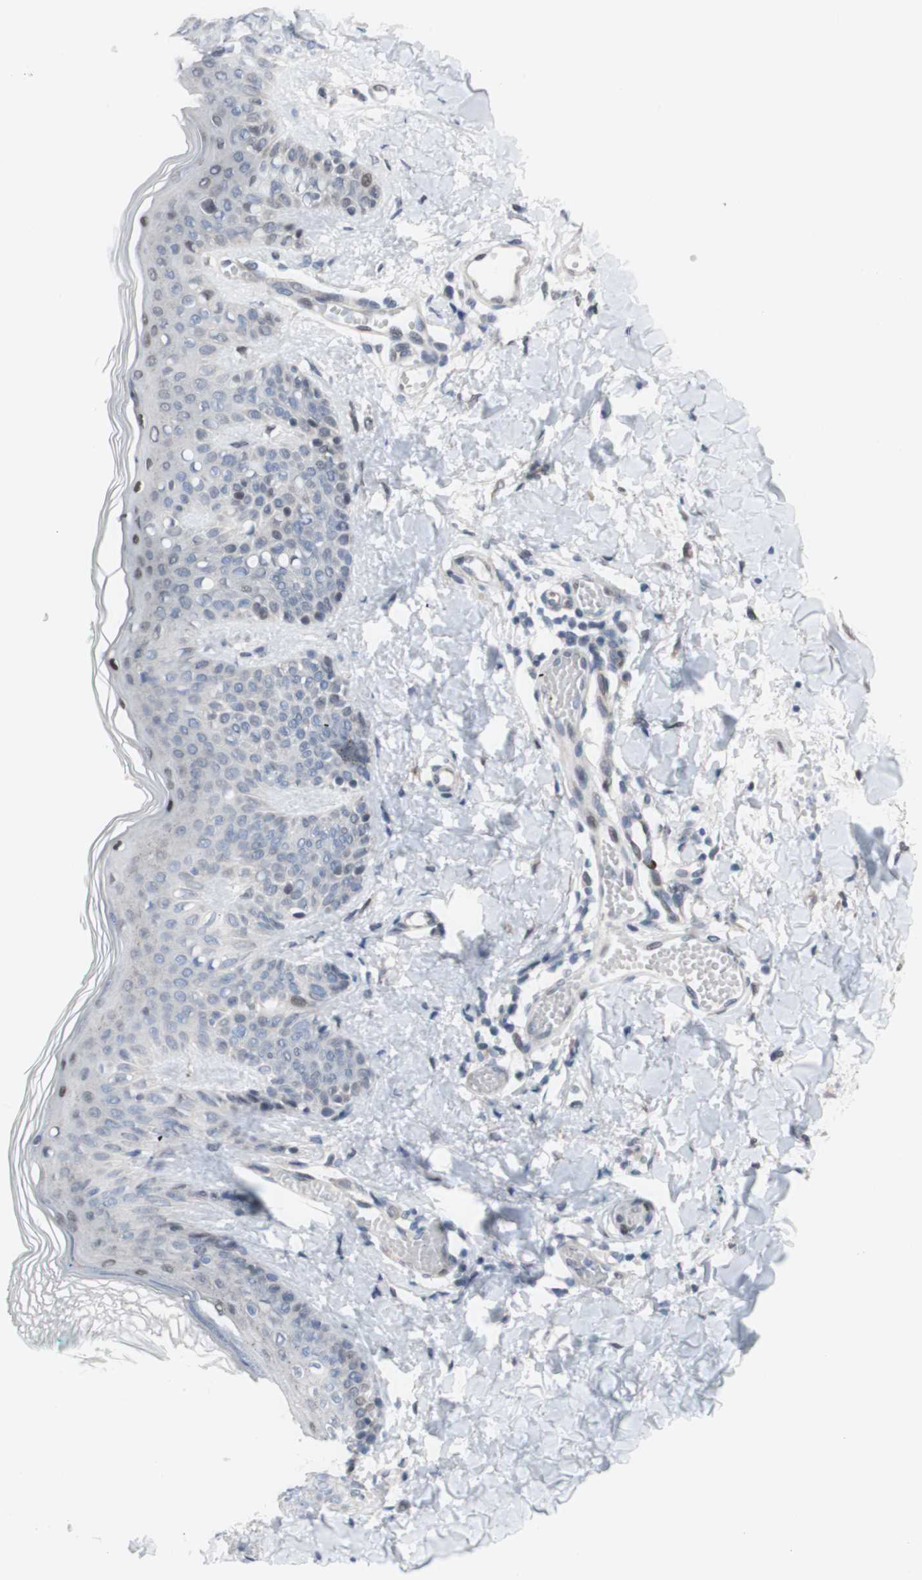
{"staining": {"intensity": "negative", "quantity": "none", "location": "none"}, "tissue": "skin", "cell_type": "Fibroblasts", "image_type": "normal", "snomed": [{"axis": "morphology", "description": "Normal tissue, NOS"}, {"axis": "topography", "description": "Skin"}], "caption": "Fibroblasts are negative for protein expression in unremarkable human skin.", "gene": "PHTF2", "patient": {"sex": "male", "age": 16}}